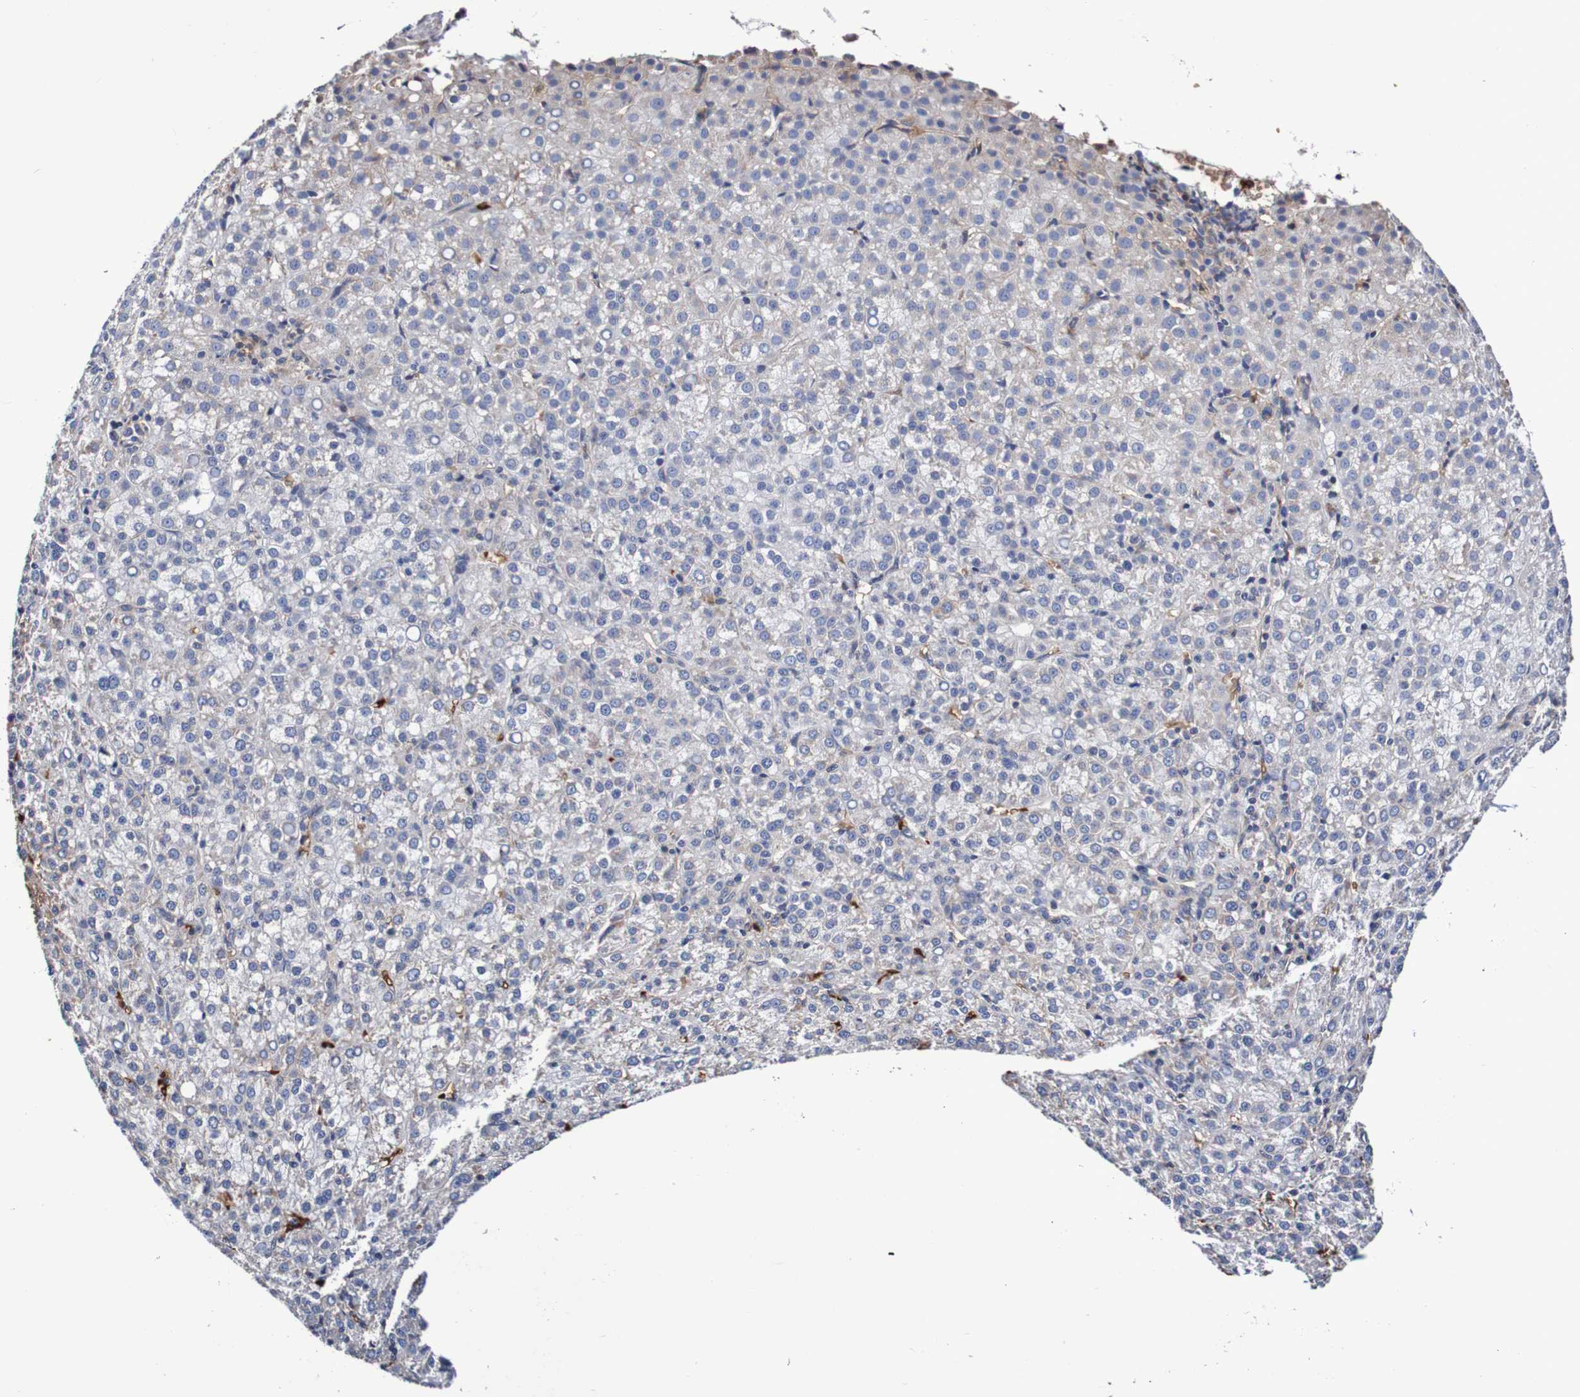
{"staining": {"intensity": "negative", "quantity": "none", "location": "none"}, "tissue": "liver cancer", "cell_type": "Tumor cells", "image_type": "cancer", "snomed": [{"axis": "morphology", "description": "Carcinoma, Hepatocellular, NOS"}, {"axis": "topography", "description": "Liver"}], "caption": "Photomicrograph shows no protein staining in tumor cells of liver hepatocellular carcinoma tissue.", "gene": "WNT4", "patient": {"sex": "female", "age": 58}}